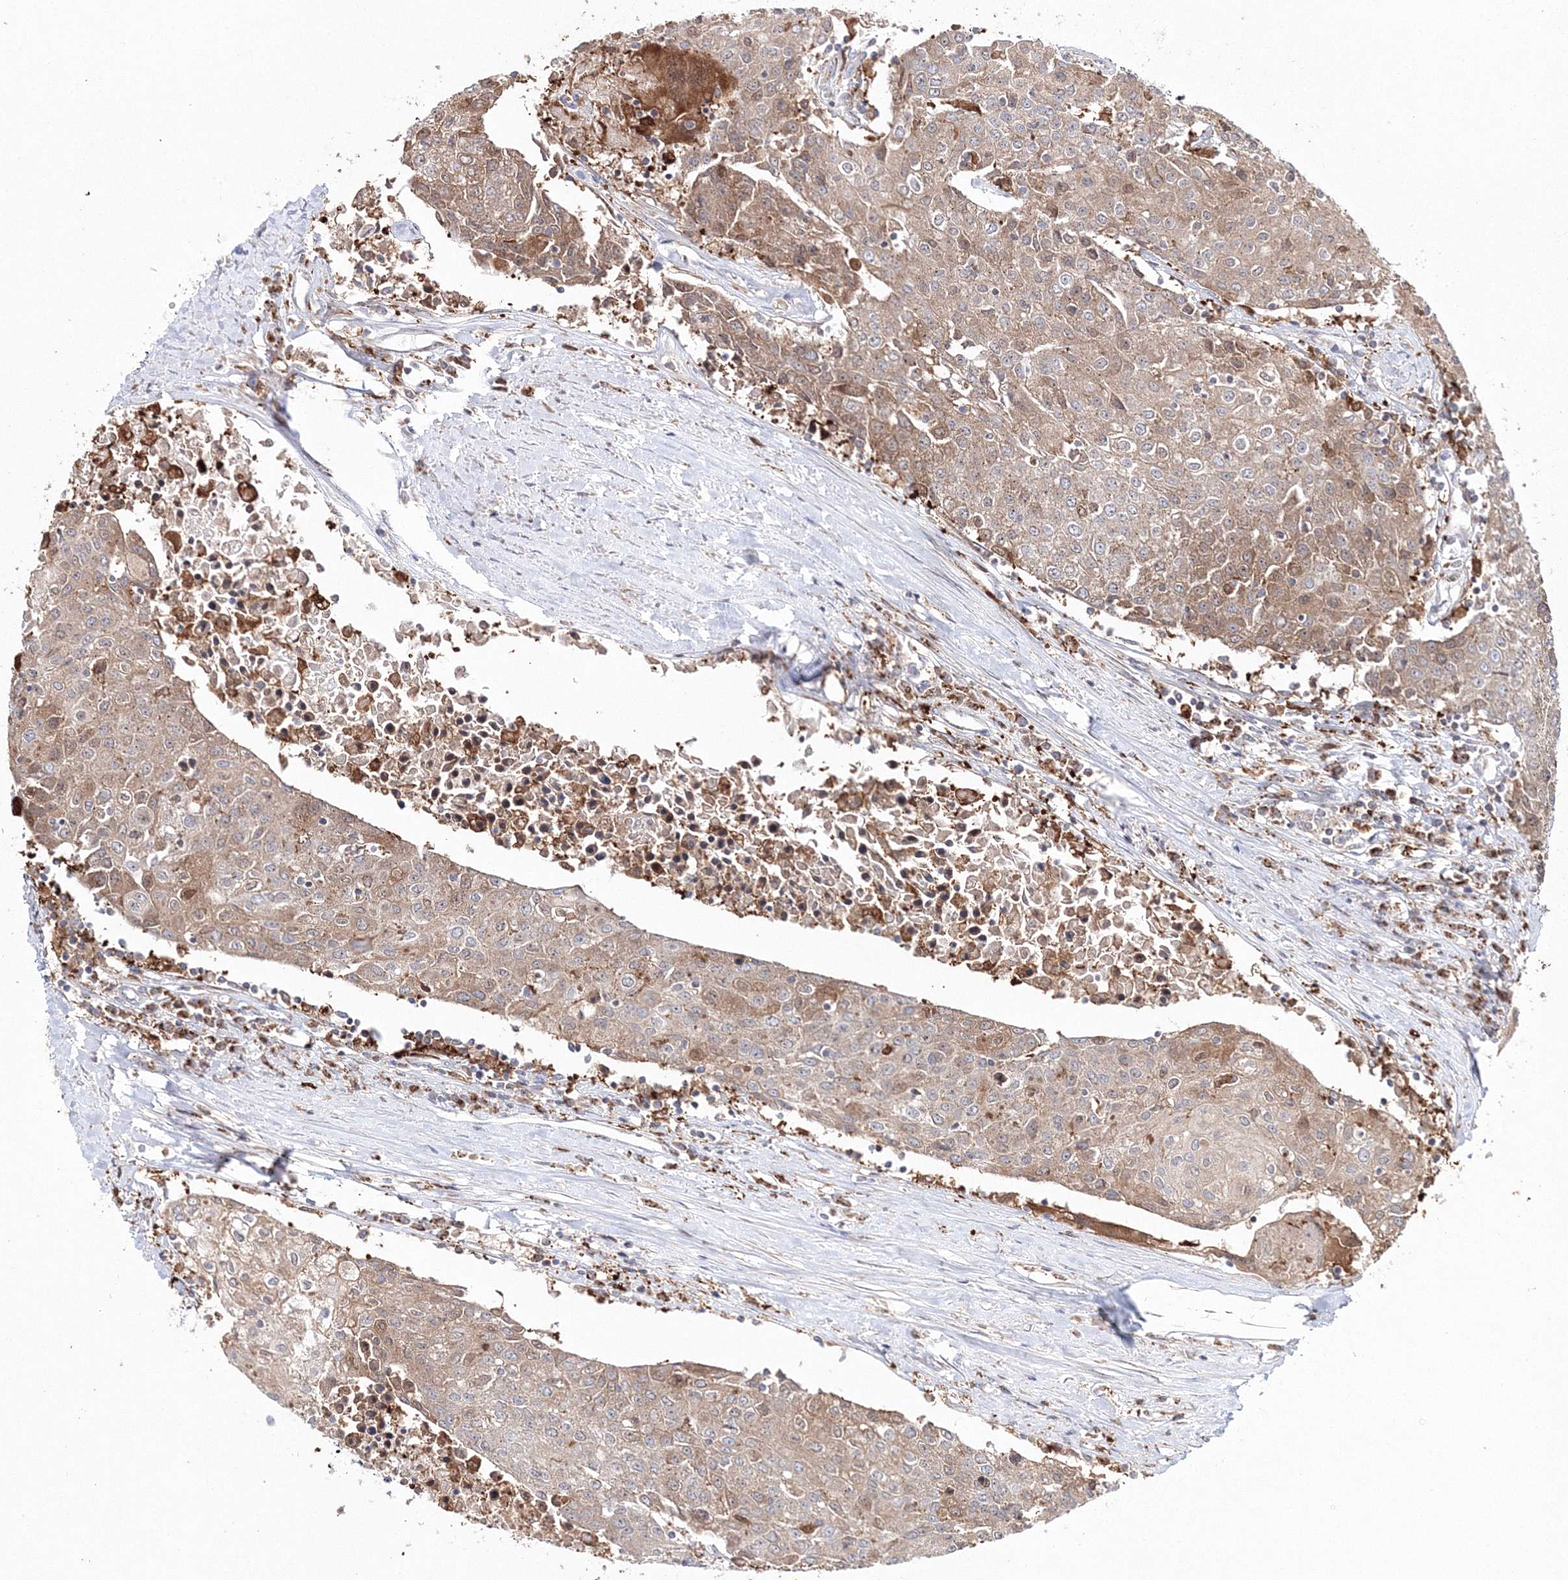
{"staining": {"intensity": "weak", "quantity": ">75%", "location": "cytoplasmic/membranous"}, "tissue": "urothelial cancer", "cell_type": "Tumor cells", "image_type": "cancer", "snomed": [{"axis": "morphology", "description": "Urothelial carcinoma, High grade"}, {"axis": "topography", "description": "Urinary bladder"}], "caption": "High-magnification brightfield microscopy of urothelial cancer stained with DAB (3,3'-diaminobenzidine) (brown) and counterstained with hematoxylin (blue). tumor cells exhibit weak cytoplasmic/membranous staining is seen in about>75% of cells.", "gene": "ARCN1", "patient": {"sex": "female", "age": 85}}